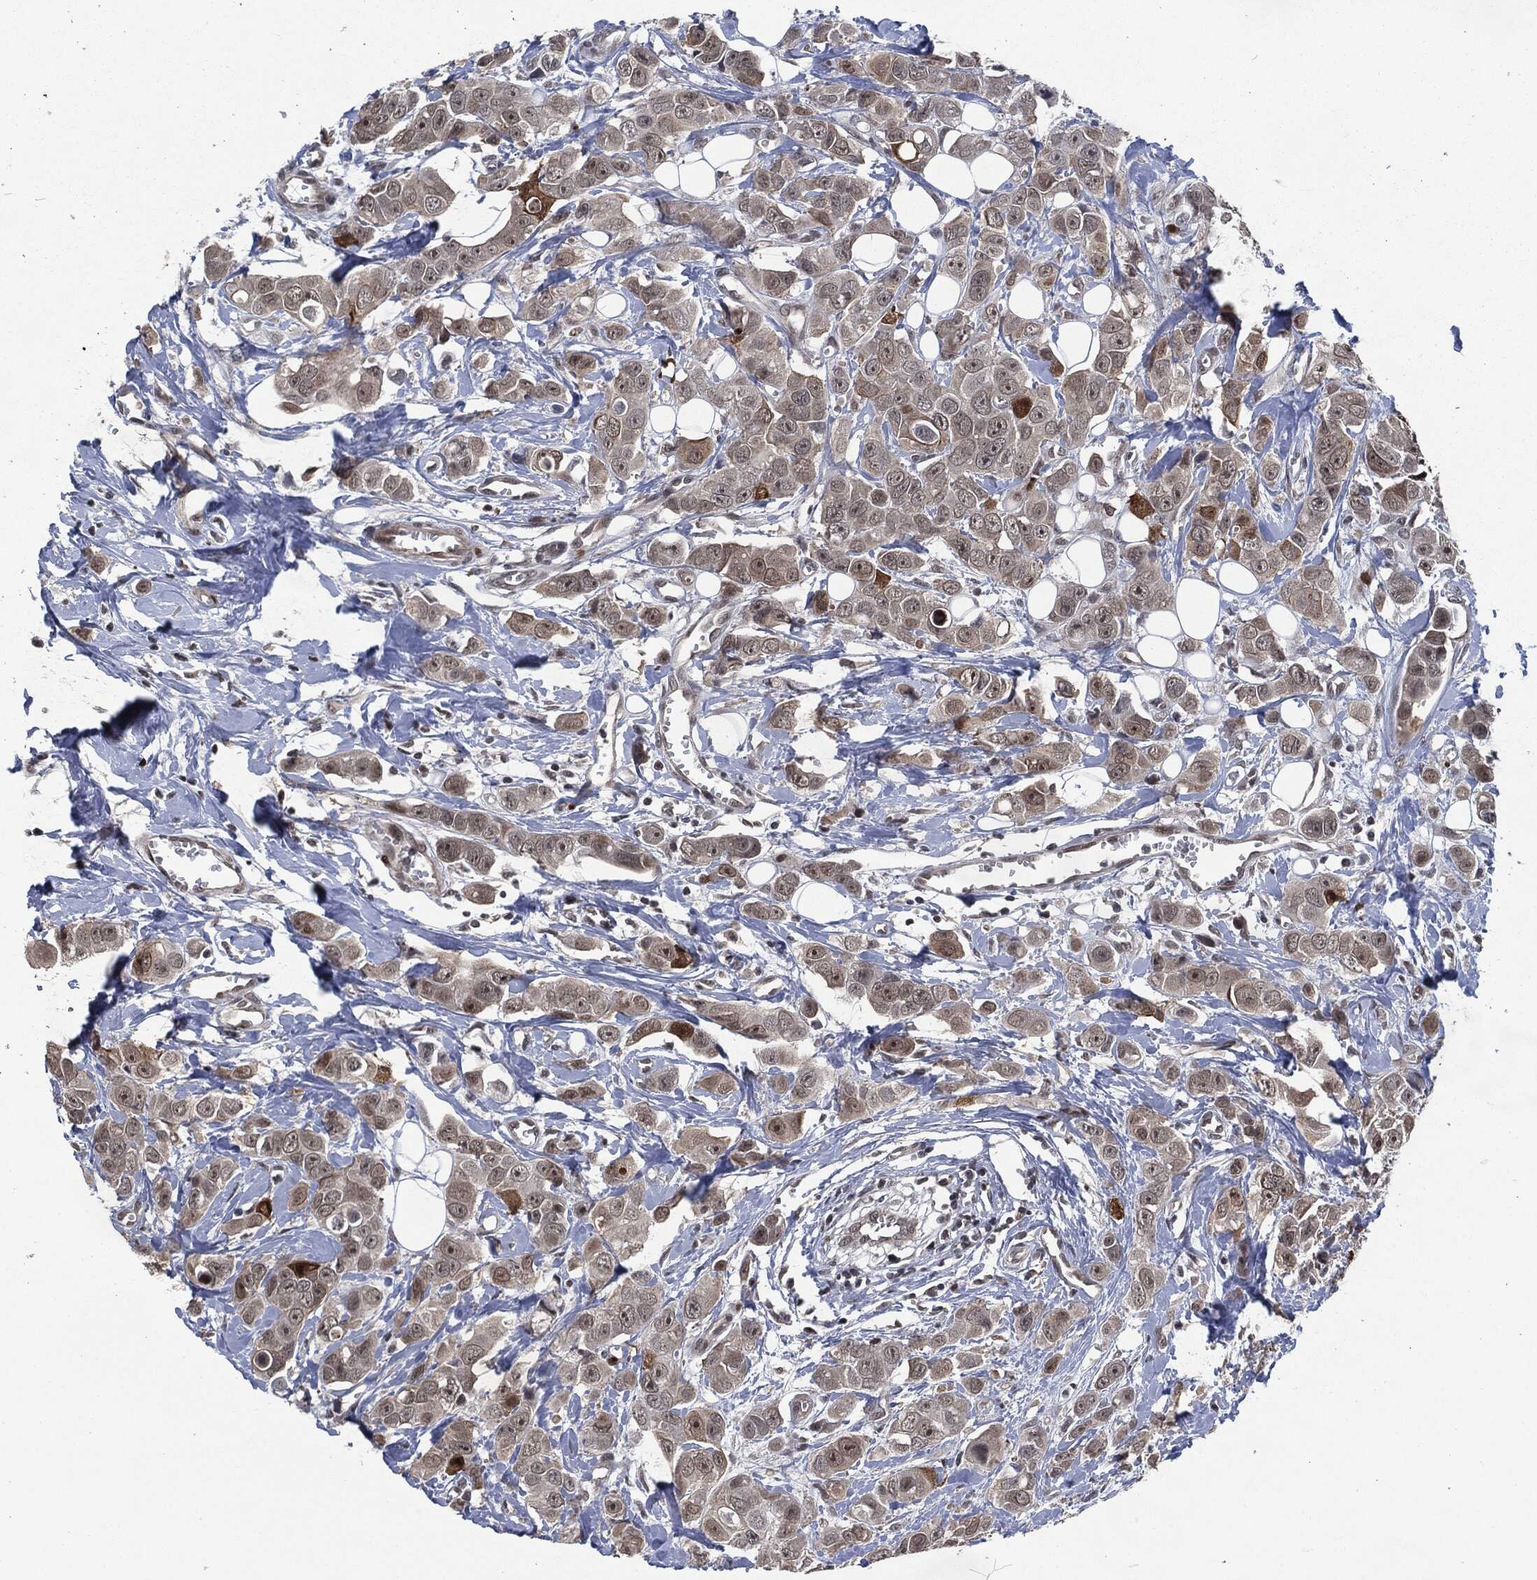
{"staining": {"intensity": "weak", "quantity": "25%-75%", "location": "cytoplasmic/membranous,nuclear"}, "tissue": "breast cancer", "cell_type": "Tumor cells", "image_type": "cancer", "snomed": [{"axis": "morphology", "description": "Duct carcinoma"}, {"axis": "topography", "description": "Breast"}], "caption": "Protein staining displays weak cytoplasmic/membranous and nuclear positivity in approximately 25%-75% of tumor cells in infiltrating ductal carcinoma (breast).", "gene": "EGFR", "patient": {"sex": "female", "age": 35}}